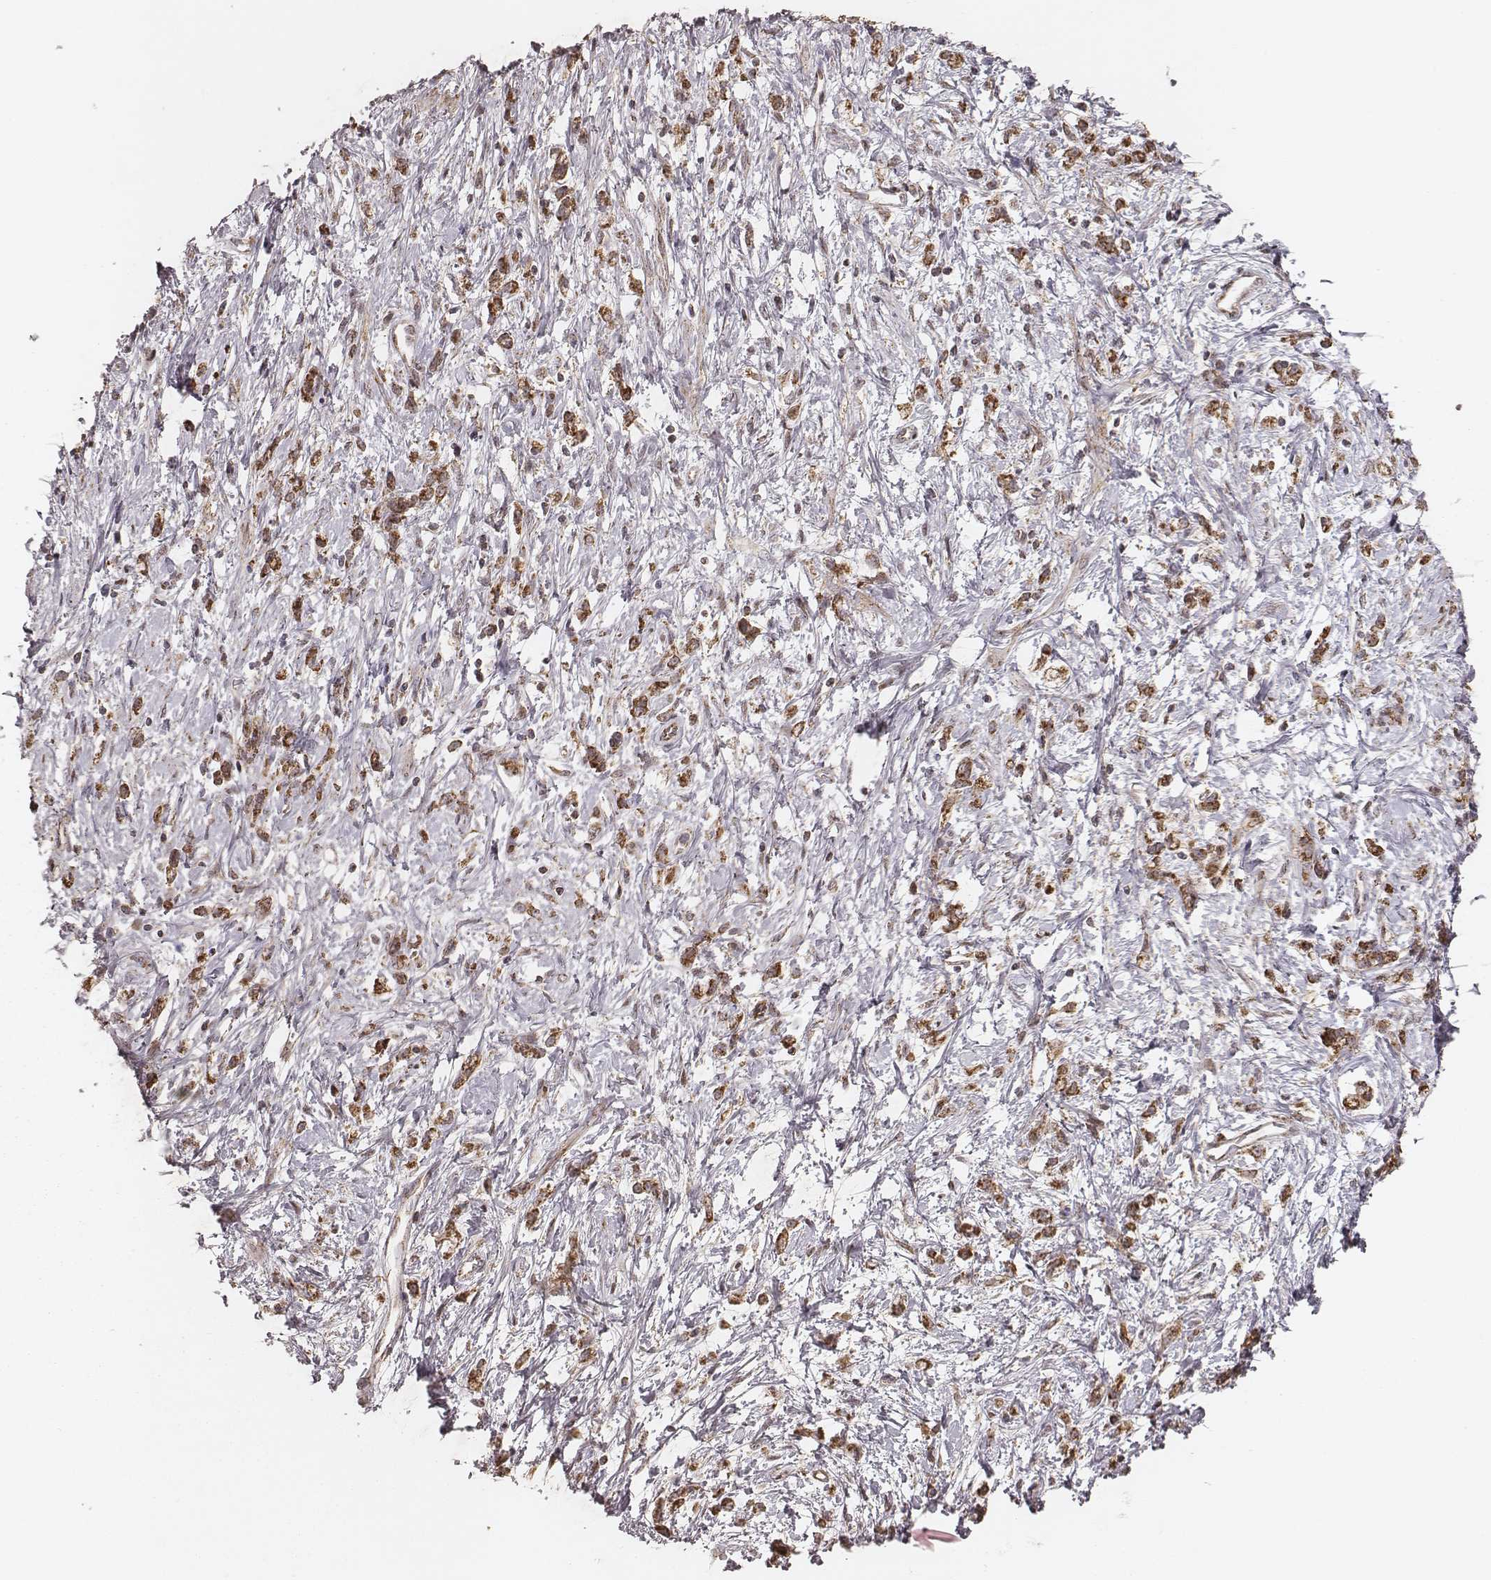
{"staining": {"intensity": "strong", "quantity": ">75%", "location": "cytoplasmic/membranous"}, "tissue": "stomach cancer", "cell_type": "Tumor cells", "image_type": "cancer", "snomed": [{"axis": "morphology", "description": "Adenocarcinoma, NOS"}, {"axis": "topography", "description": "Stomach"}], "caption": "Tumor cells reveal high levels of strong cytoplasmic/membranous expression in approximately >75% of cells in human stomach adenocarcinoma.", "gene": "NDUFA7", "patient": {"sex": "female", "age": 60}}